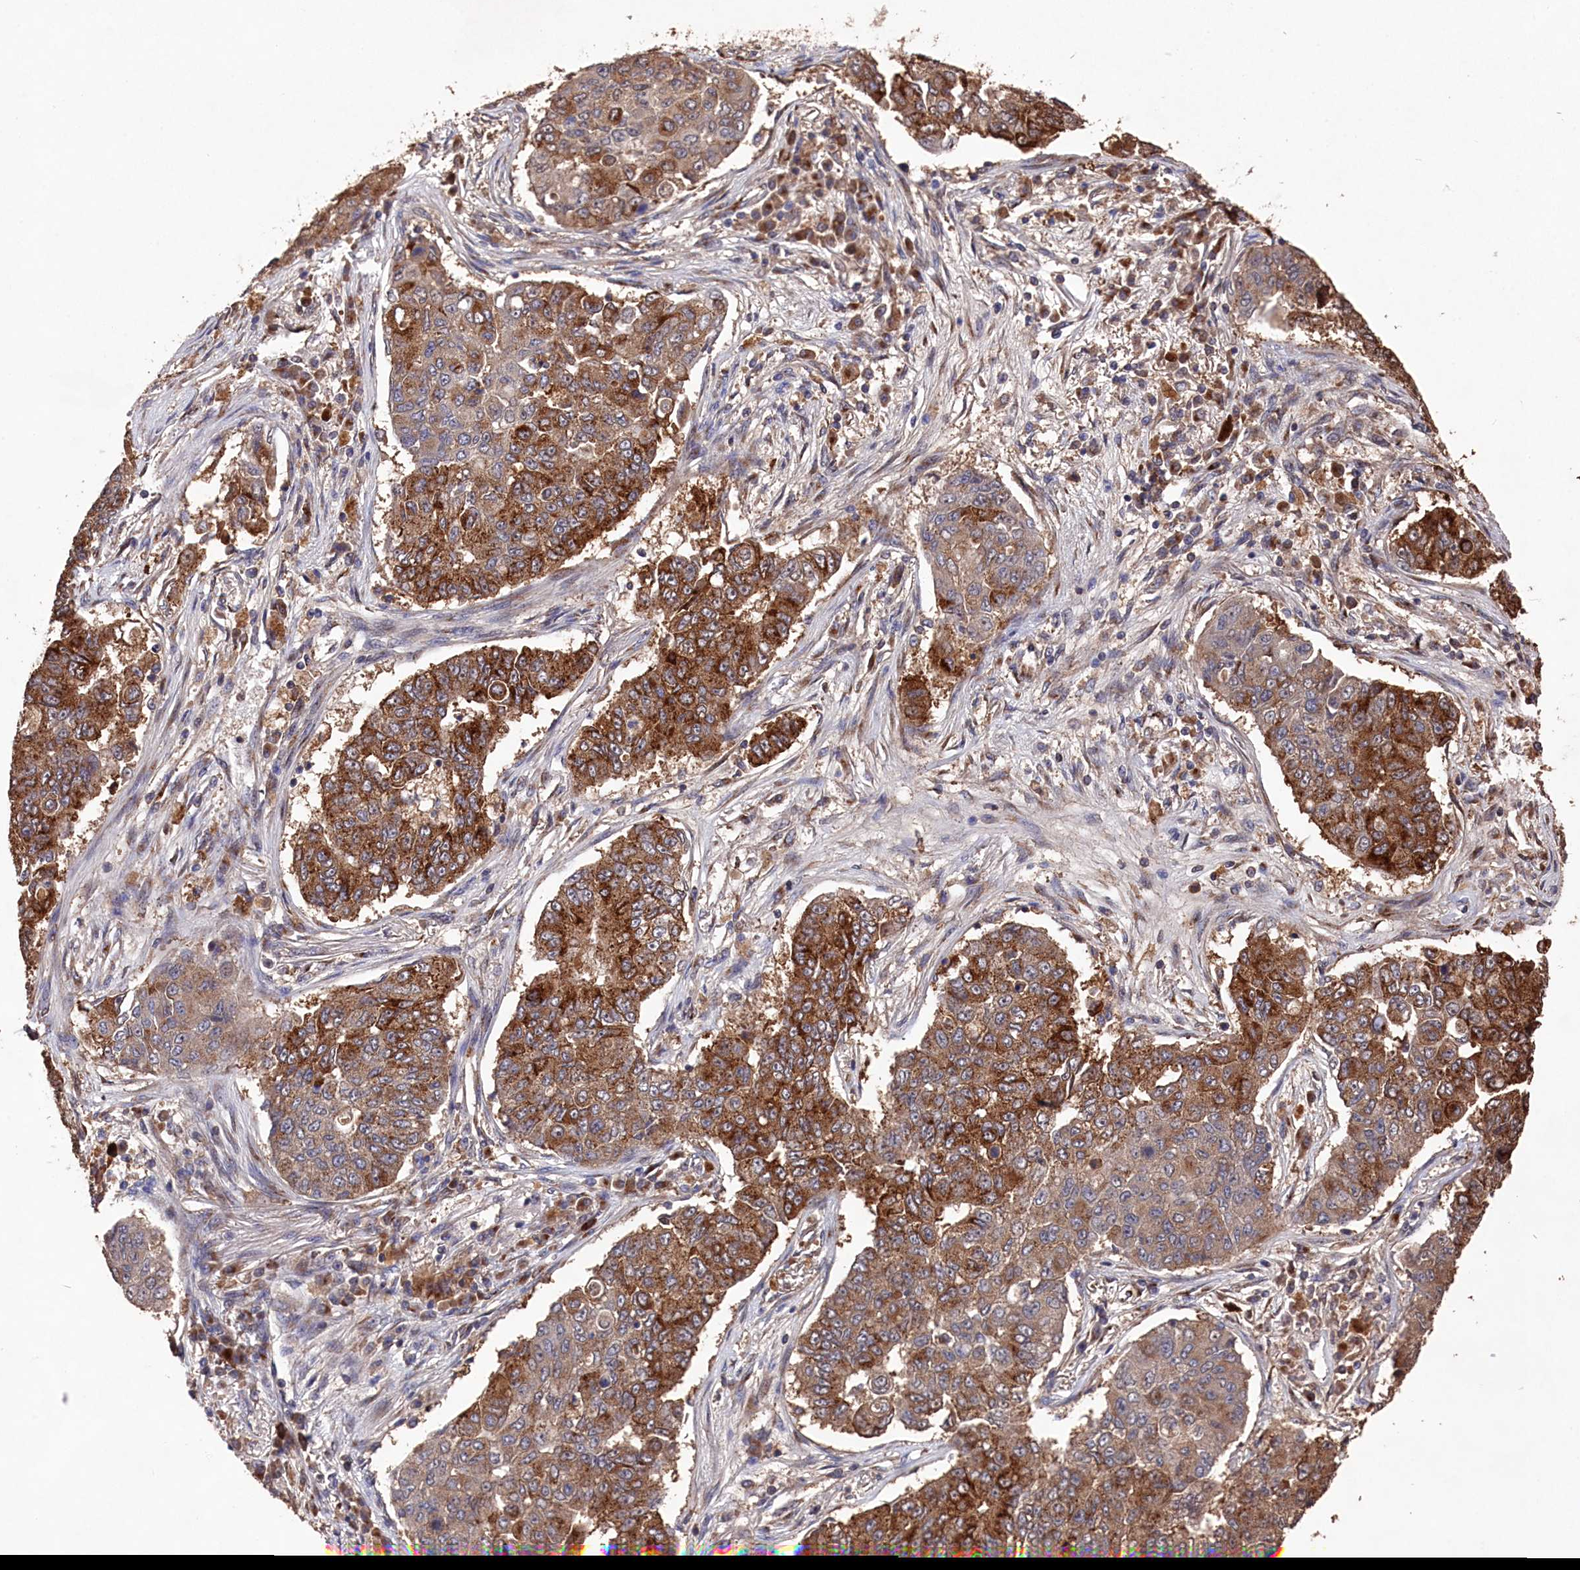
{"staining": {"intensity": "moderate", "quantity": ">75%", "location": "cytoplasmic/membranous"}, "tissue": "lung cancer", "cell_type": "Tumor cells", "image_type": "cancer", "snomed": [{"axis": "morphology", "description": "Squamous cell carcinoma, NOS"}, {"axis": "topography", "description": "Lung"}], "caption": "About >75% of tumor cells in lung cancer (squamous cell carcinoma) exhibit moderate cytoplasmic/membranous protein expression as visualized by brown immunohistochemical staining.", "gene": "NAA60", "patient": {"sex": "male", "age": 74}}